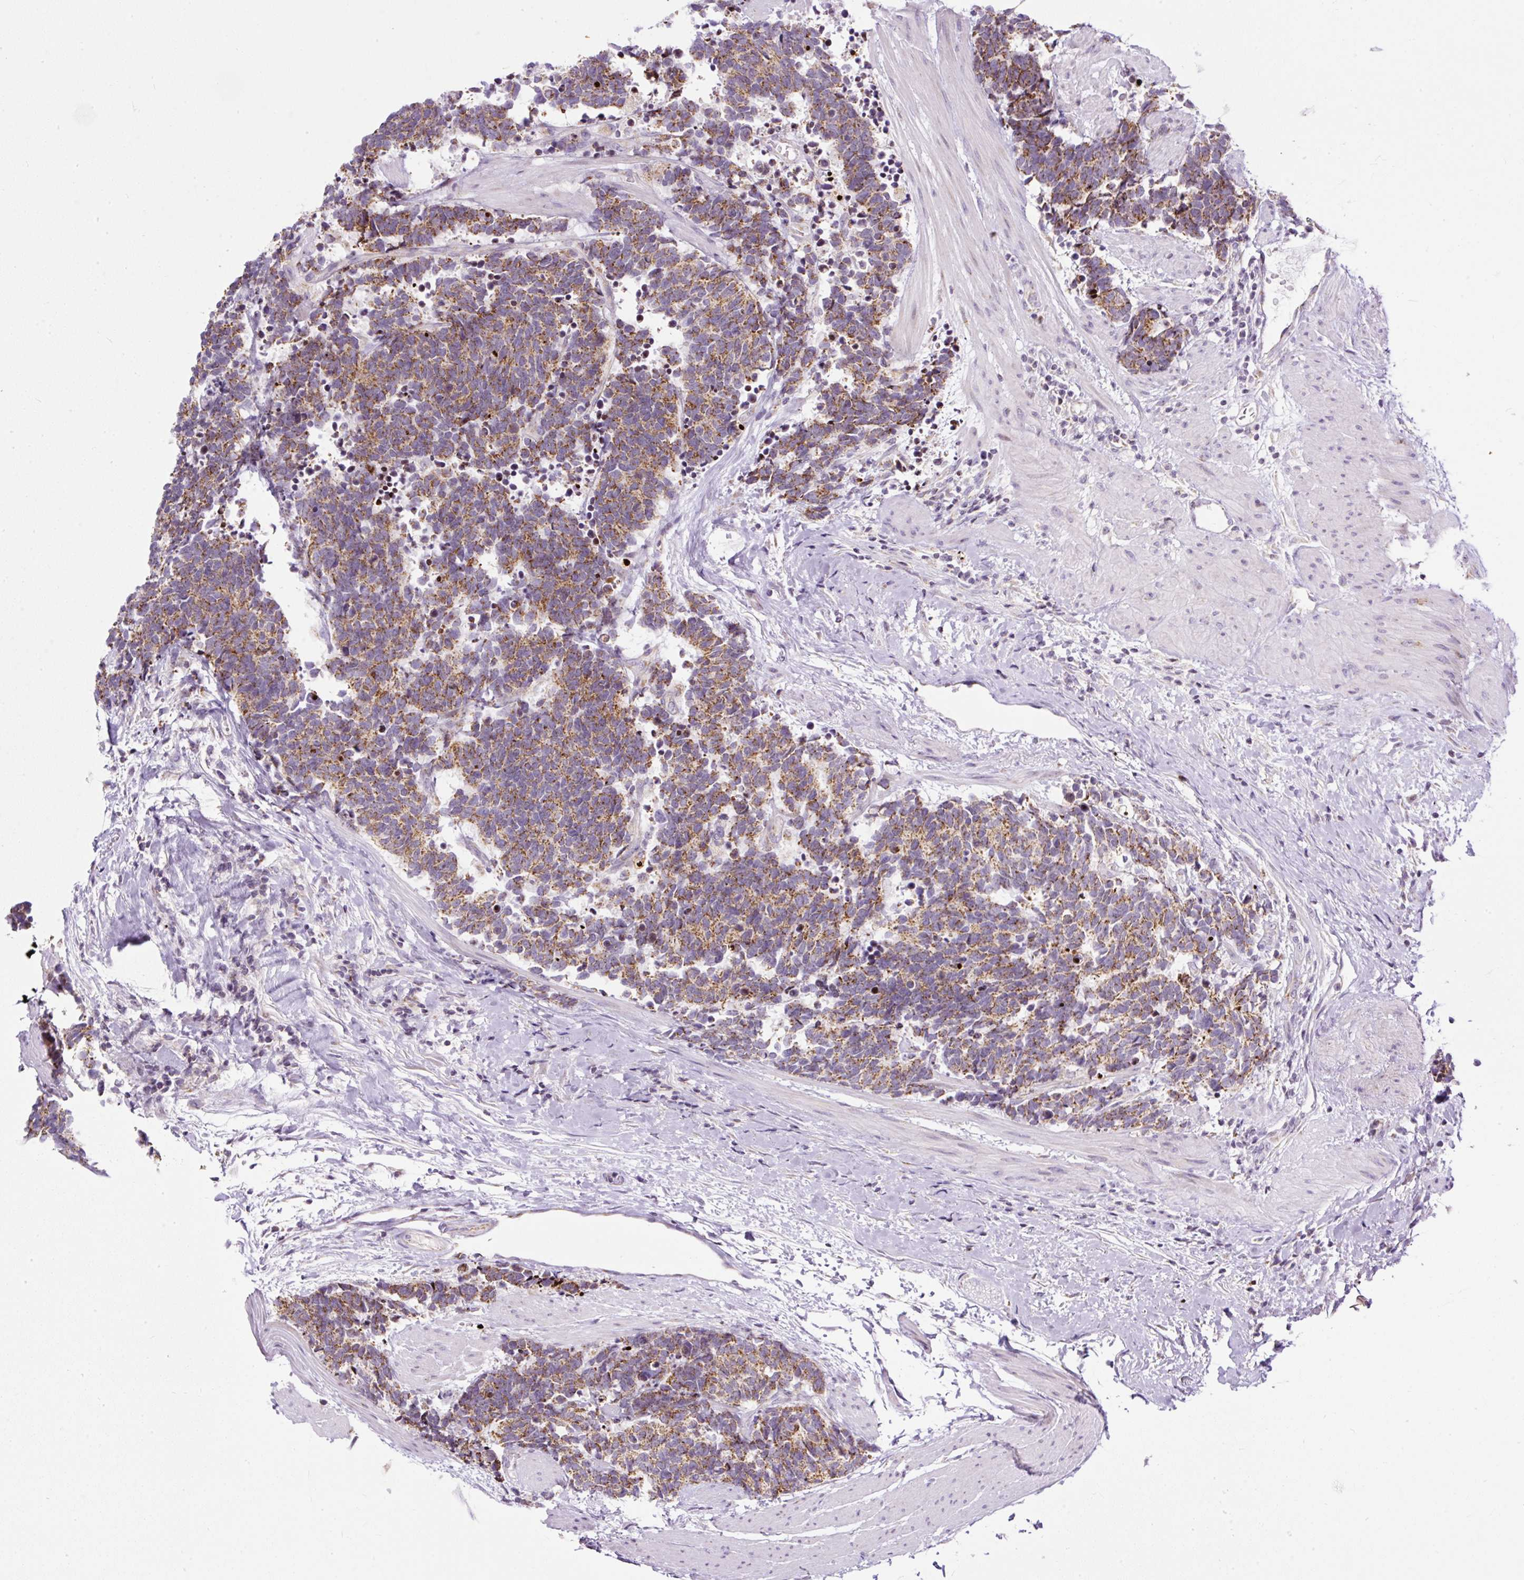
{"staining": {"intensity": "moderate", "quantity": "25%-75%", "location": "cytoplasmic/membranous"}, "tissue": "carcinoid", "cell_type": "Tumor cells", "image_type": "cancer", "snomed": [{"axis": "morphology", "description": "Carcinoid, malignant, NOS"}, {"axis": "topography", "description": "Colon"}], "caption": "Carcinoid (malignant) tissue exhibits moderate cytoplasmic/membranous expression in approximately 25%-75% of tumor cells, visualized by immunohistochemistry.", "gene": "FMC1", "patient": {"sex": "female", "age": 52}}